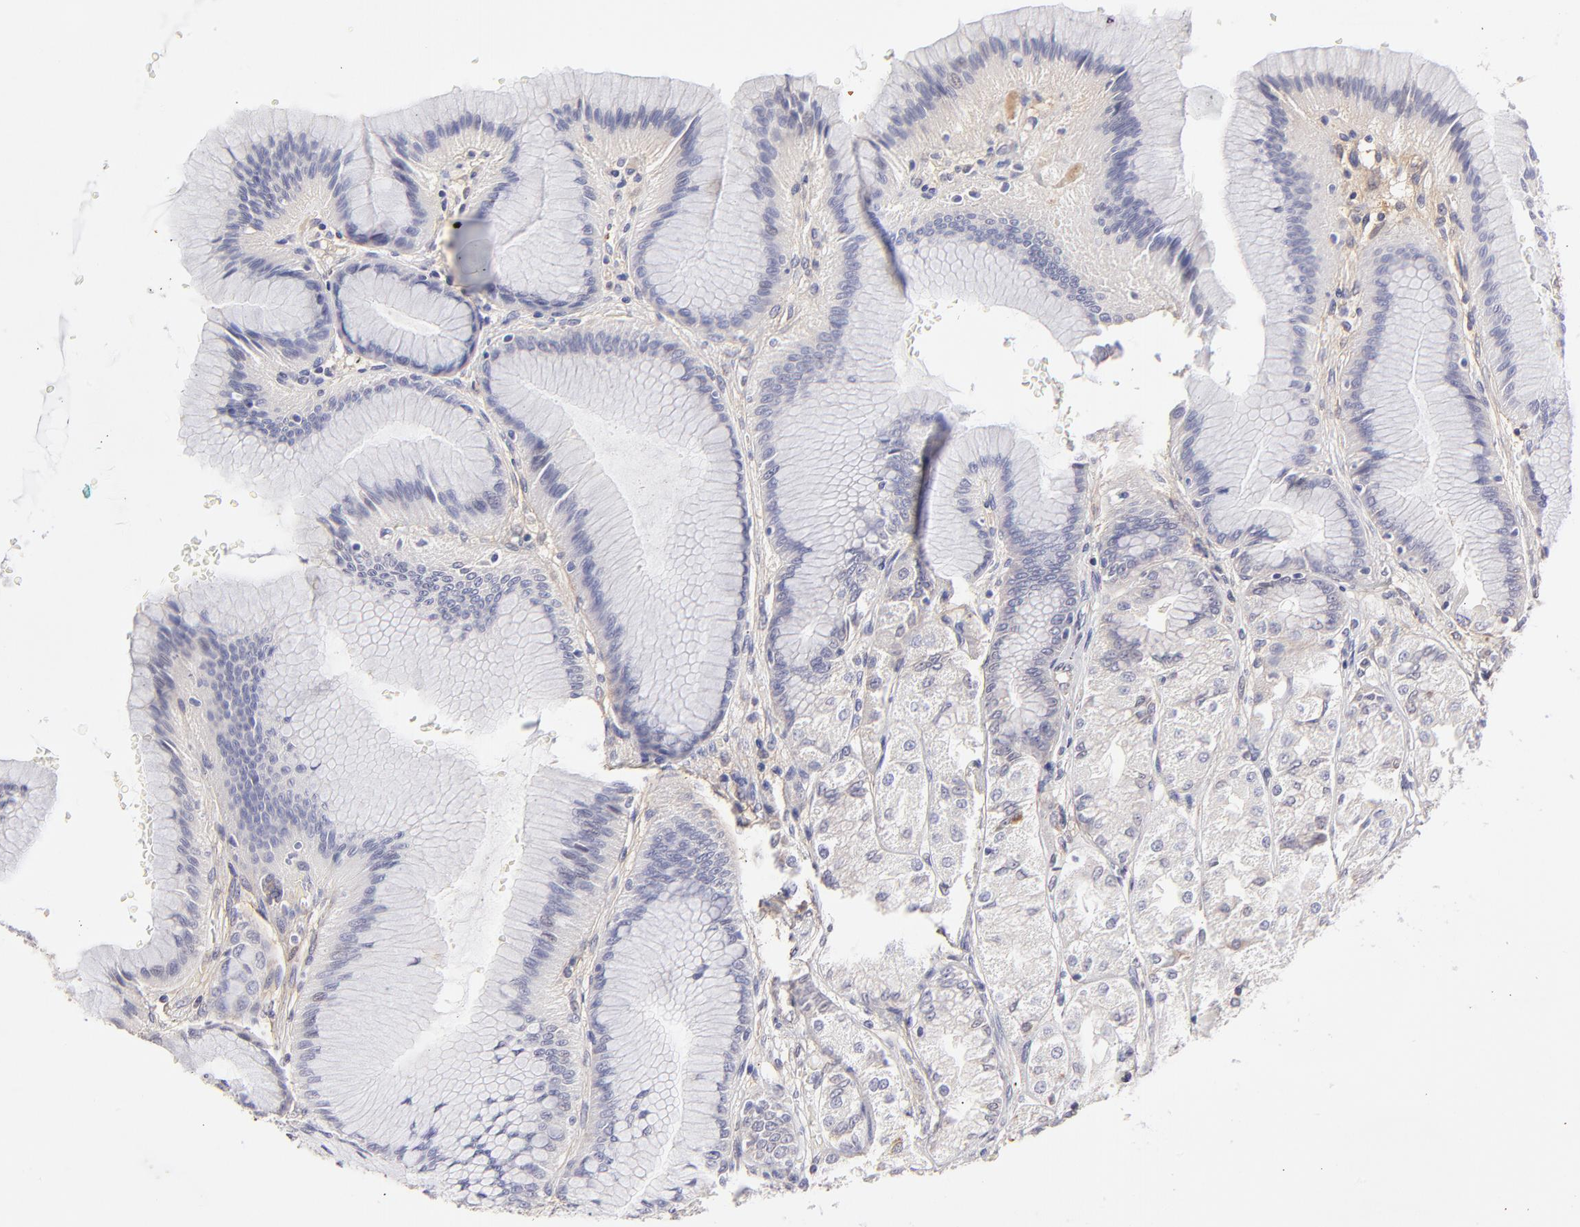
{"staining": {"intensity": "negative", "quantity": "none", "location": "none"}, "tissue": "stomach", "cell_type": "Glandular cells", "image_type": "normal", "snomed": [{"axis": "morphology", "description": "Normal tissue, NOS"}, {"axis": "morphology", "description": "Adenocarcinoma, NOS"}, {"axis": "topography", "description": "Stomach"}, {"axis": "topography", "description": "Stomach, lower"}], "caption": "Immunohistochemical staining of benign human stomach demonstrates no significant staining in glandular cells.", "gene": "BTG2", "patient": {"sex": "female", "age": 65}}